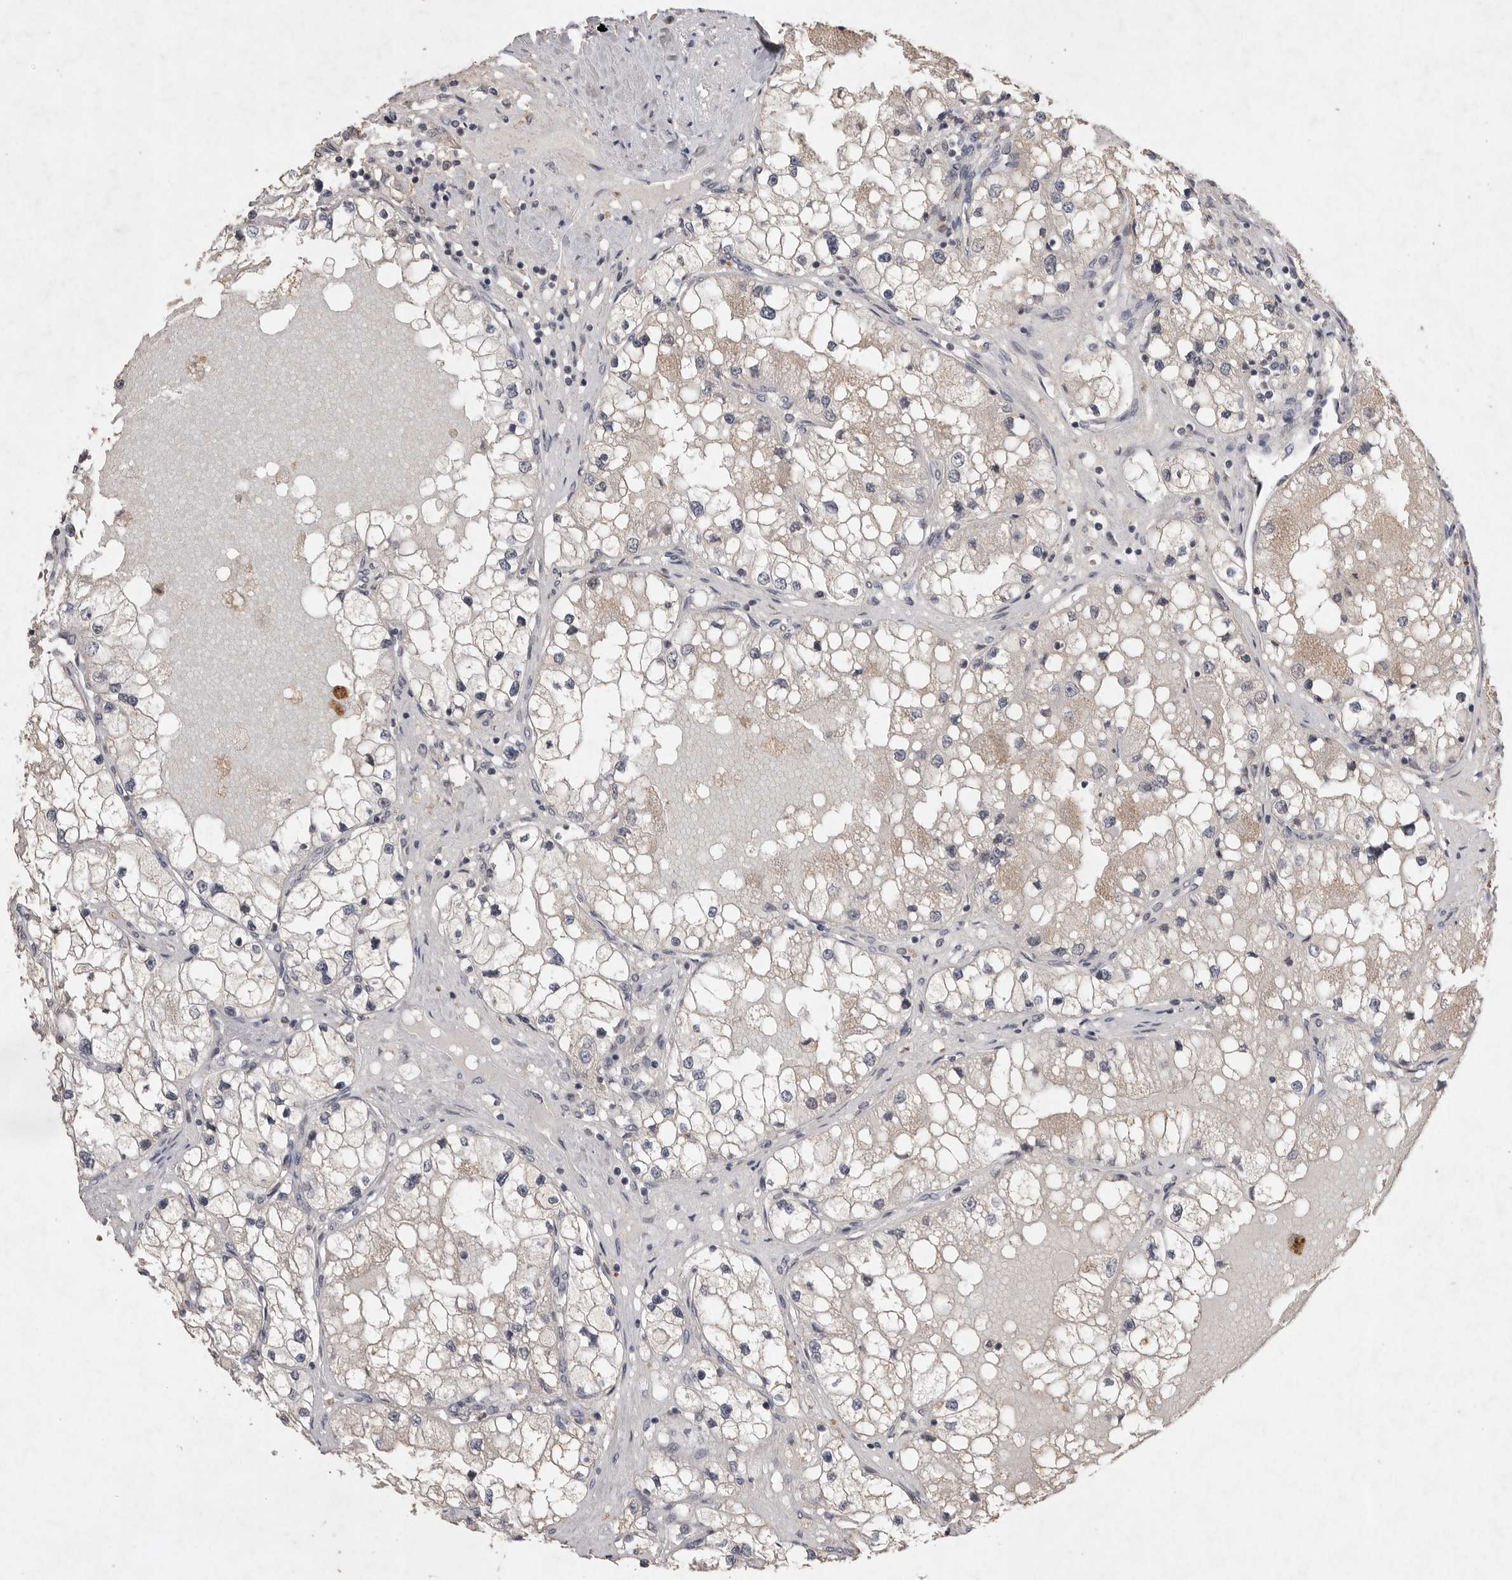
{"staining": {"intensity": "negative", "quantity": "none", "location": "none"}, "tissue": "renal cancer", "cell_type": "Tumor cells", "image_type": "cancer", "snomed": [{"axis": "morphology", "description": "Adenocarcinoma, NOS"}, {"axis": "topography", "description": "Kidney"}], "caption": "Immunohistochemical staining of human adenocarcinoma (renal) reveals no significant positivity in tumor cells.", "gene": "APLNR", "patient": {"sex": "male", "age": 68}}